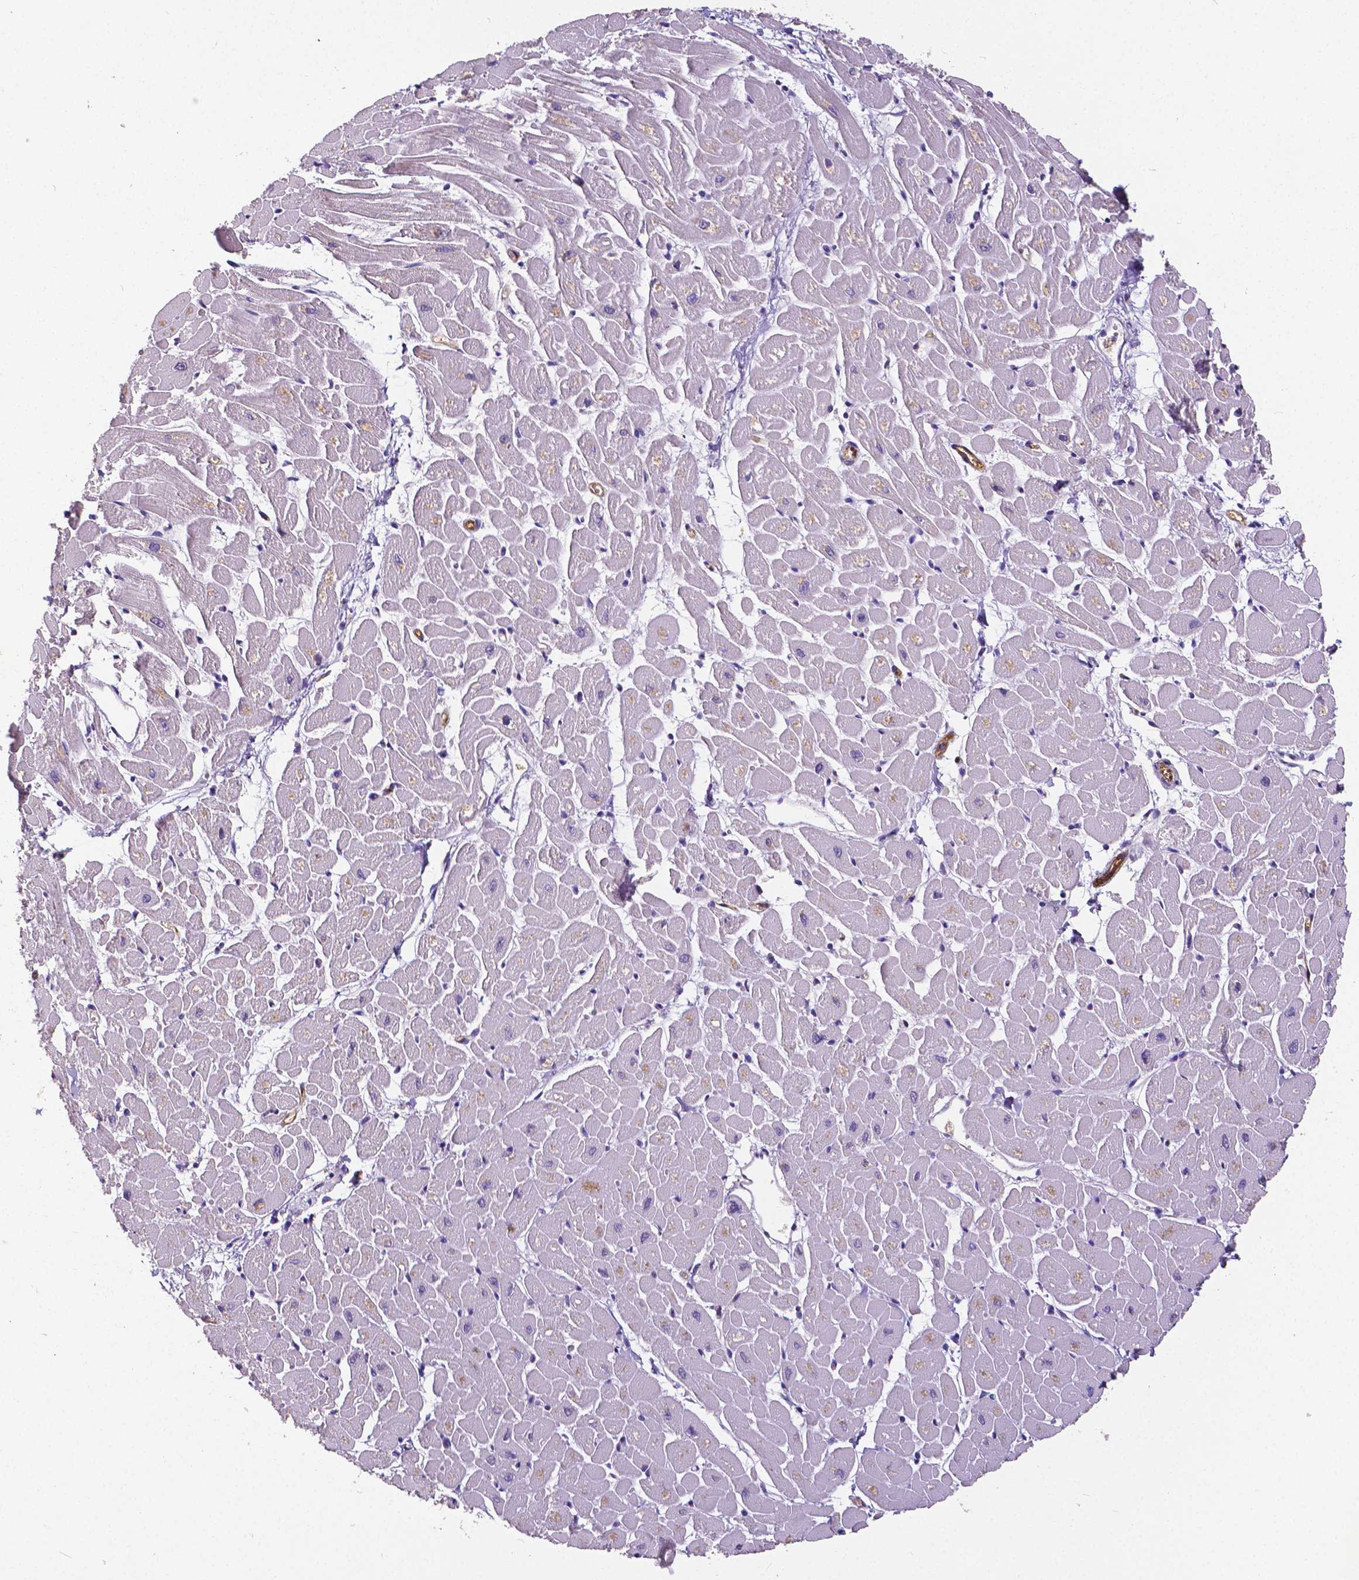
{"staining": {"intensity": "negative", "quantity": "none", "location": "none"}, "tissue": "heart muscle", "cell_type": "Cardiomyocytes", "image_type": "normal", "snomed": [{"axis": "morphology", "description": "Normal tissue, NOS"}, {"axis": "topography", "description": "Heart"}], "caption": "Image shows no protein positivity in cardiomyocytes of unremarkable heart muscle. The staining was performed using DAB (3,3'-diaminobenzidine) to visualize the protein expression in brown, while the nuclei were stained in blue with hematoxylin (Magnification: 20x).", "gene": "OCLN", "patient": {"sex": "male", "age": 57}}